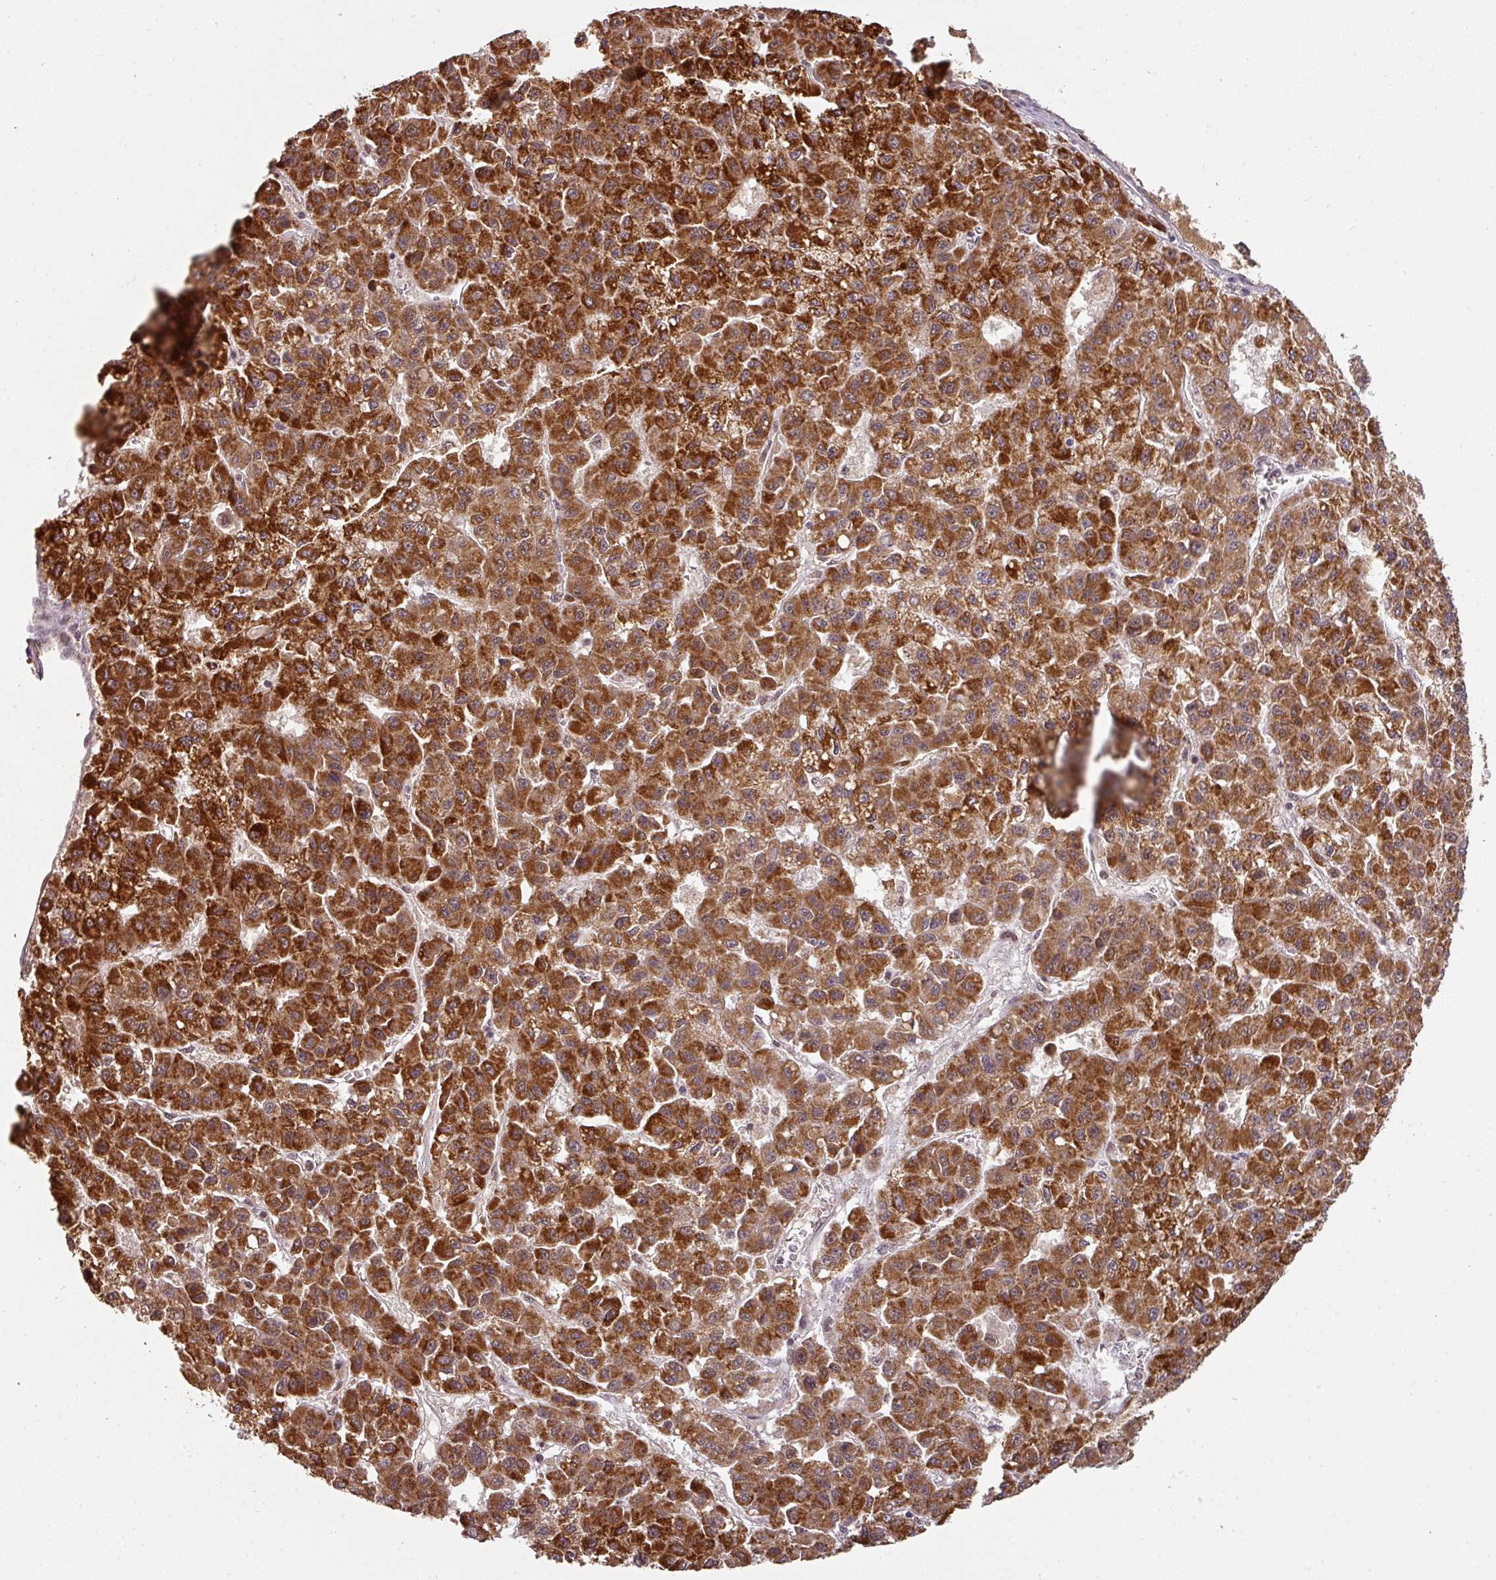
{"staining": {"intensity": "strong", "quantity": ">75%", "location": "cytoplasmic/membranous"}, "tissue": "liver cancer", "cell_type": "Tumor cells", "image_type": "cancer", "snomed": [{"axis": "morphology", "description": "Carcinoma, Hepatocellular, NOS"}, {"axis": "topography", "description": "Liver"}], "caption": "Strong cytoplasmic/membranous protein positivity is seen in approximately >75% of tumor cells in liver cancer.", "gene": "RANBP9", "patient": {"sex": "male", "age": 70}}